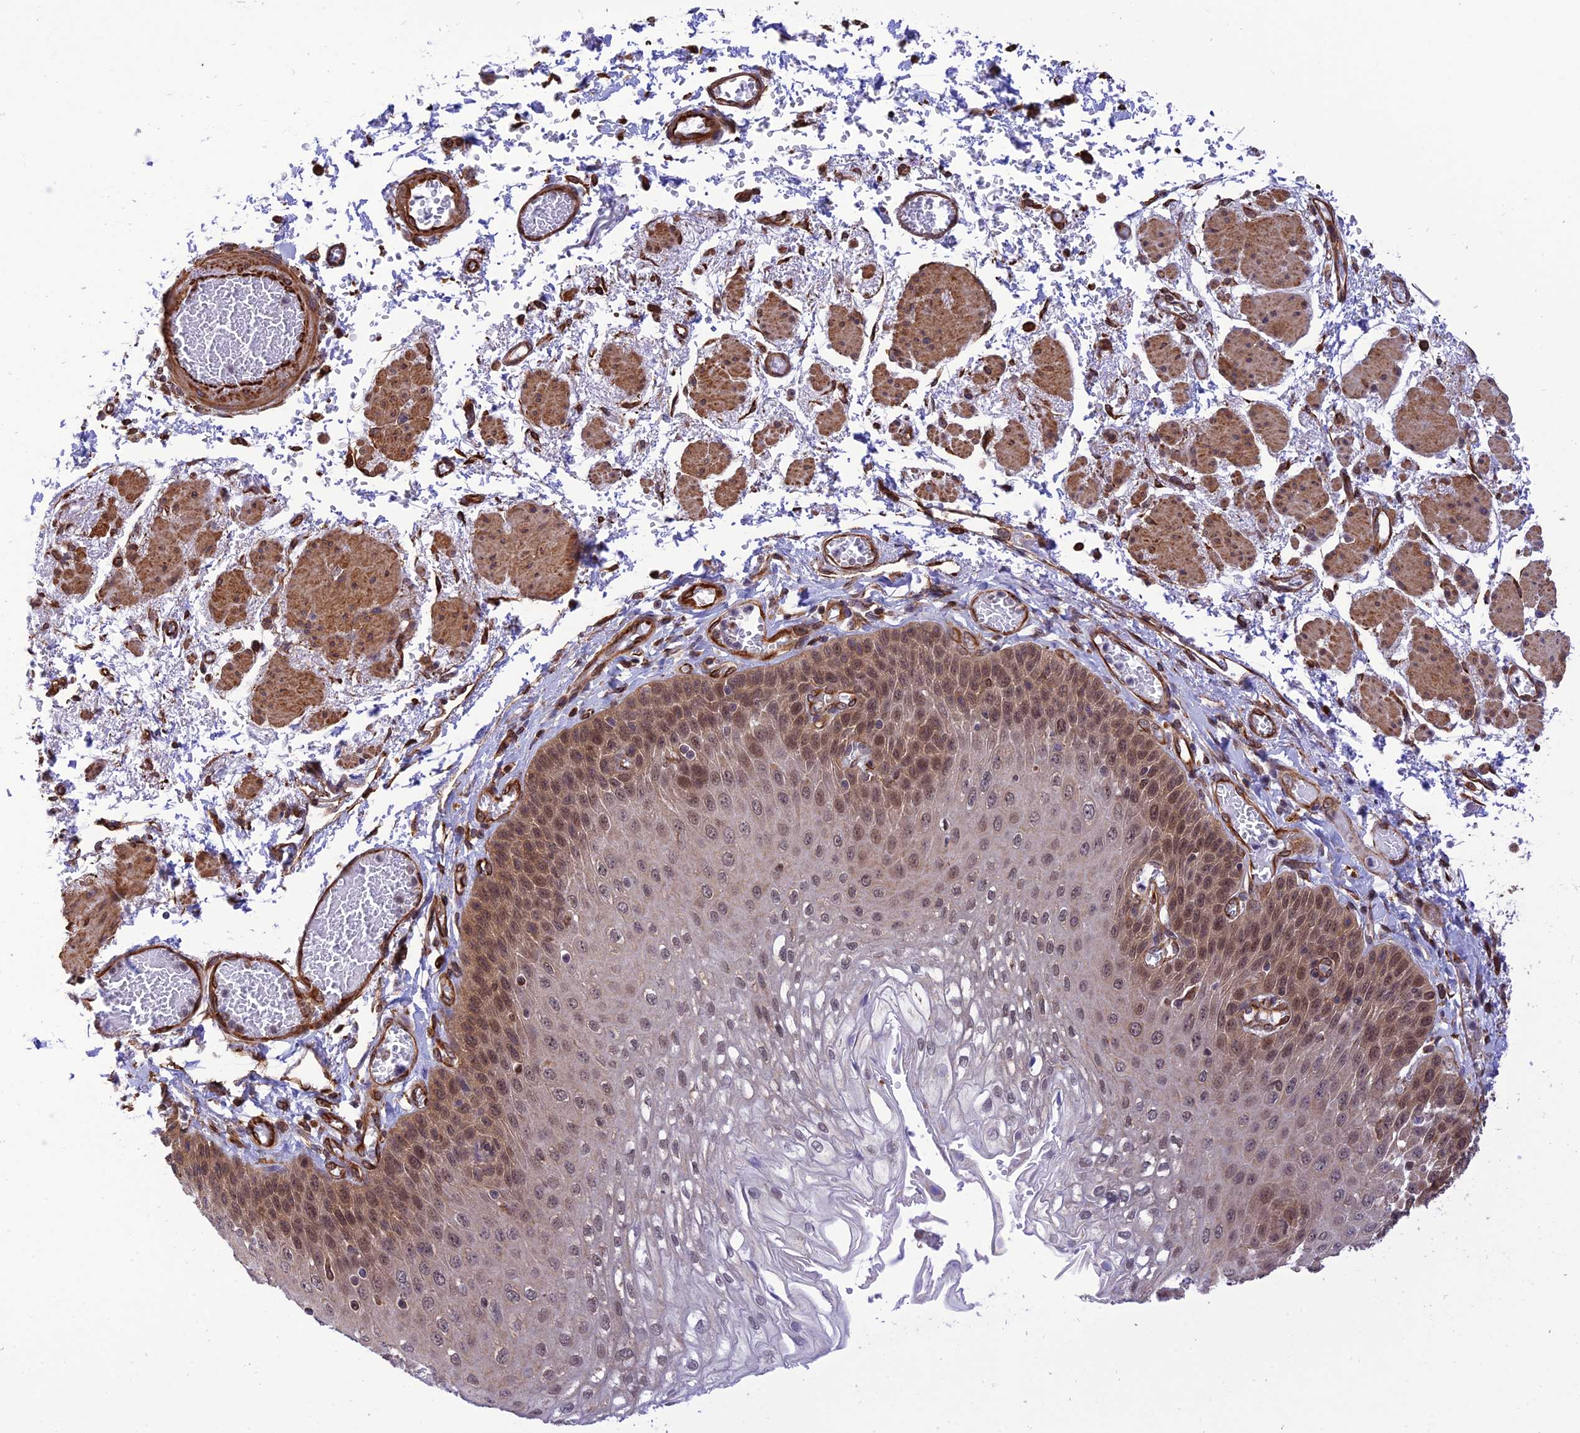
{"staining": {"intensity": "moderate", "quantity": ">75%", "location": "nuclear"}, "tissue": "esophagus", "cell_type": "Squamous epithelial cells", "image_type": "normal", "snomed": [{"axis": "morphology", "description": "Normal tissue, NOS"}, {"axis": "topography", "description": "Esophagus"}], "caption": "The image displays a brown stain indicating the presence of a protein in the nuclear of squamous epithelial cells in esophagus. (DAB (3,3'-diaminobenzidine) = brown stain, brightfield microscopy at high magnification).", "gene": "PAGR1", "patient": {"sex": "male", "age": 81}}